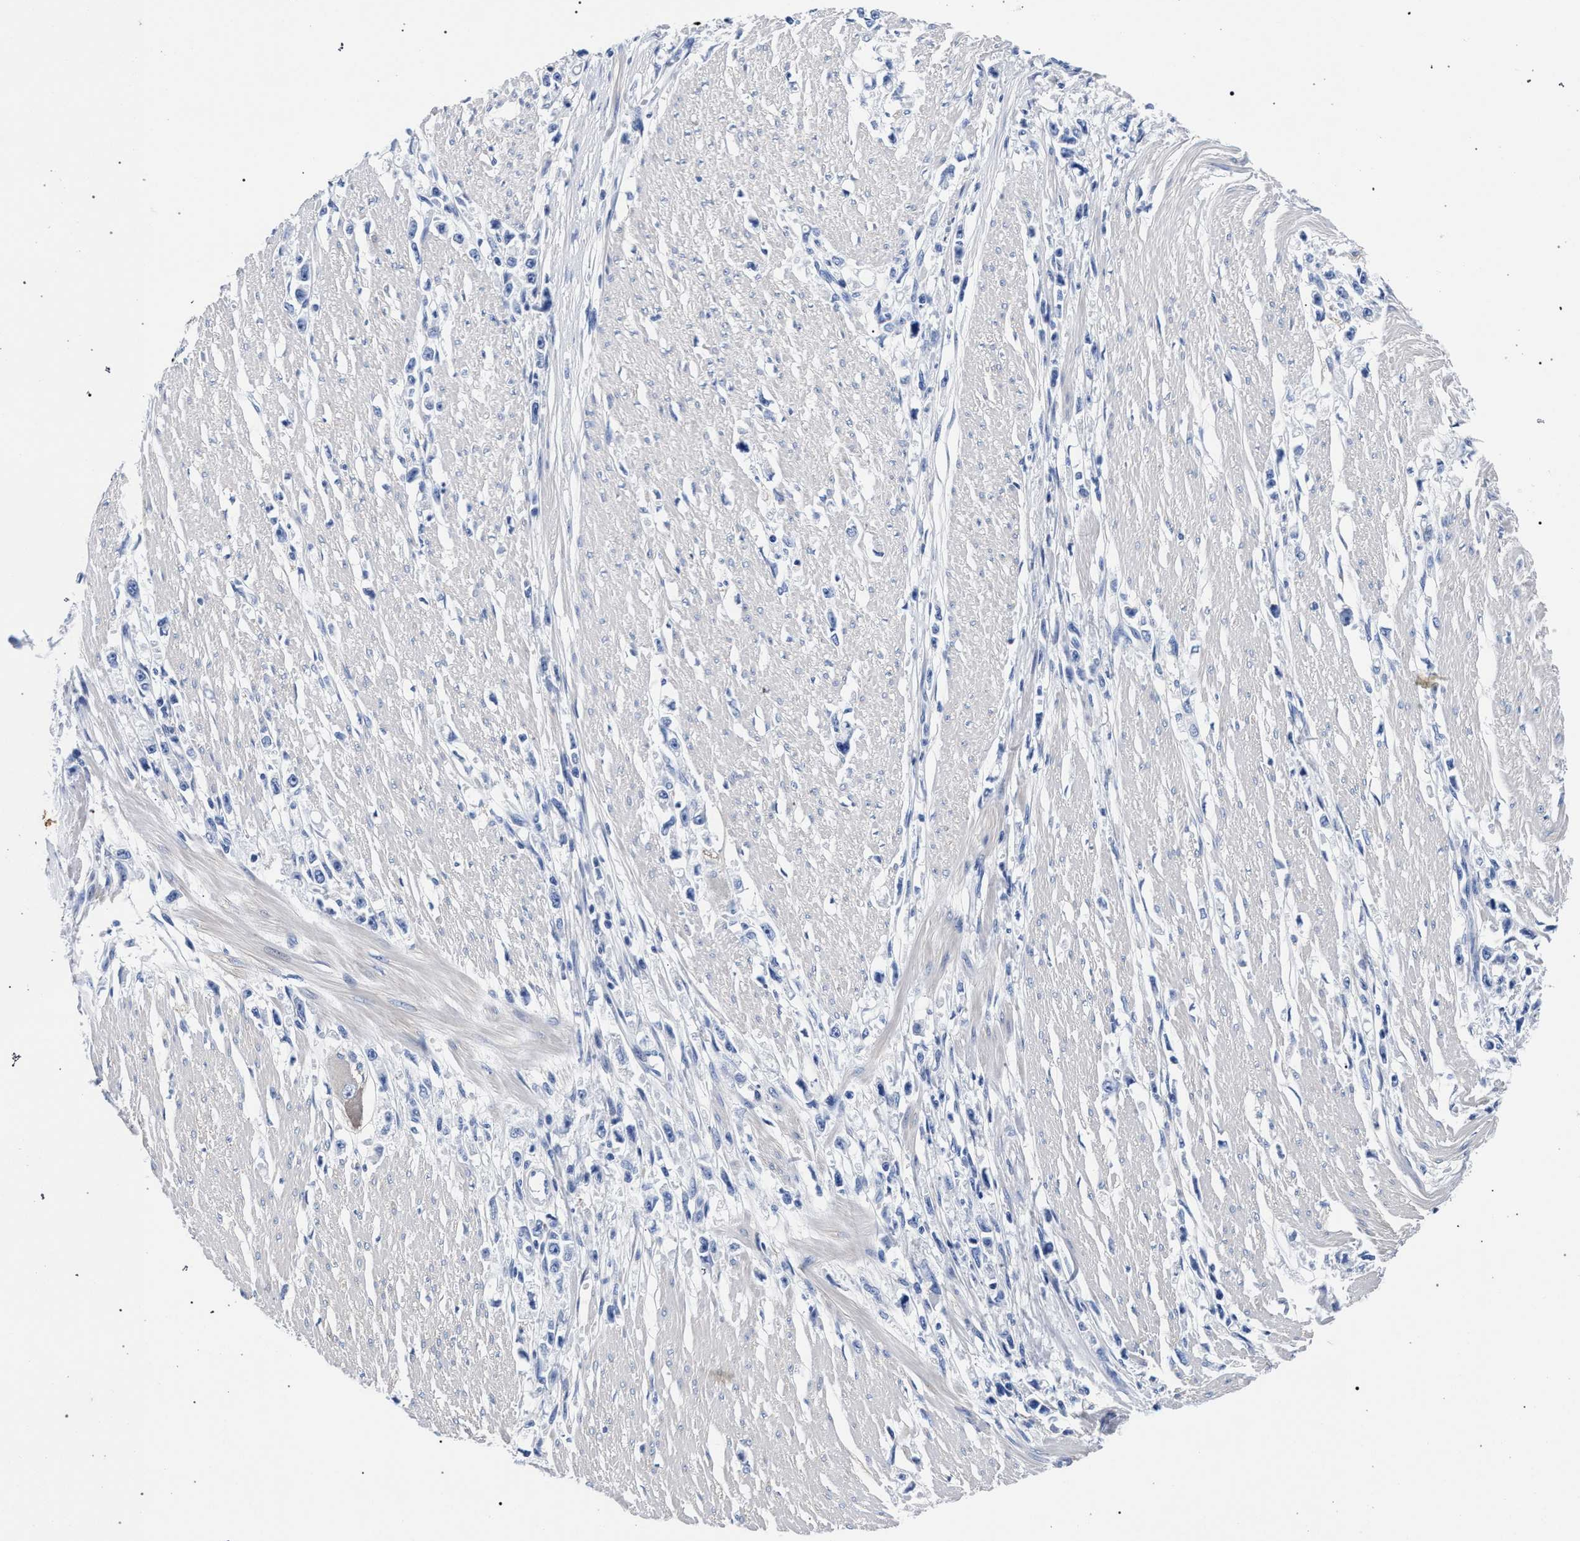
{"staining": {"intensity": "negative", "quantity": "none", "location": "none"}, "tissue": "stomach cancer", "cell_type": "Tumor cells", "image_type": "cancer", "snomed": [{"axis": "morphology", "description": "Adenocarcinoma, NOS"}, {"axis": "topography", "description": "Stomach"}], "caption": "High power microscopy histopathology image of an immunohistochemistry (IHC) histopathology image of stomach adenocarcinoma, revealing no significant expression in tumor cells.", "gene": "AKAP4", "patient": {"sex": "female", "age": 59}}